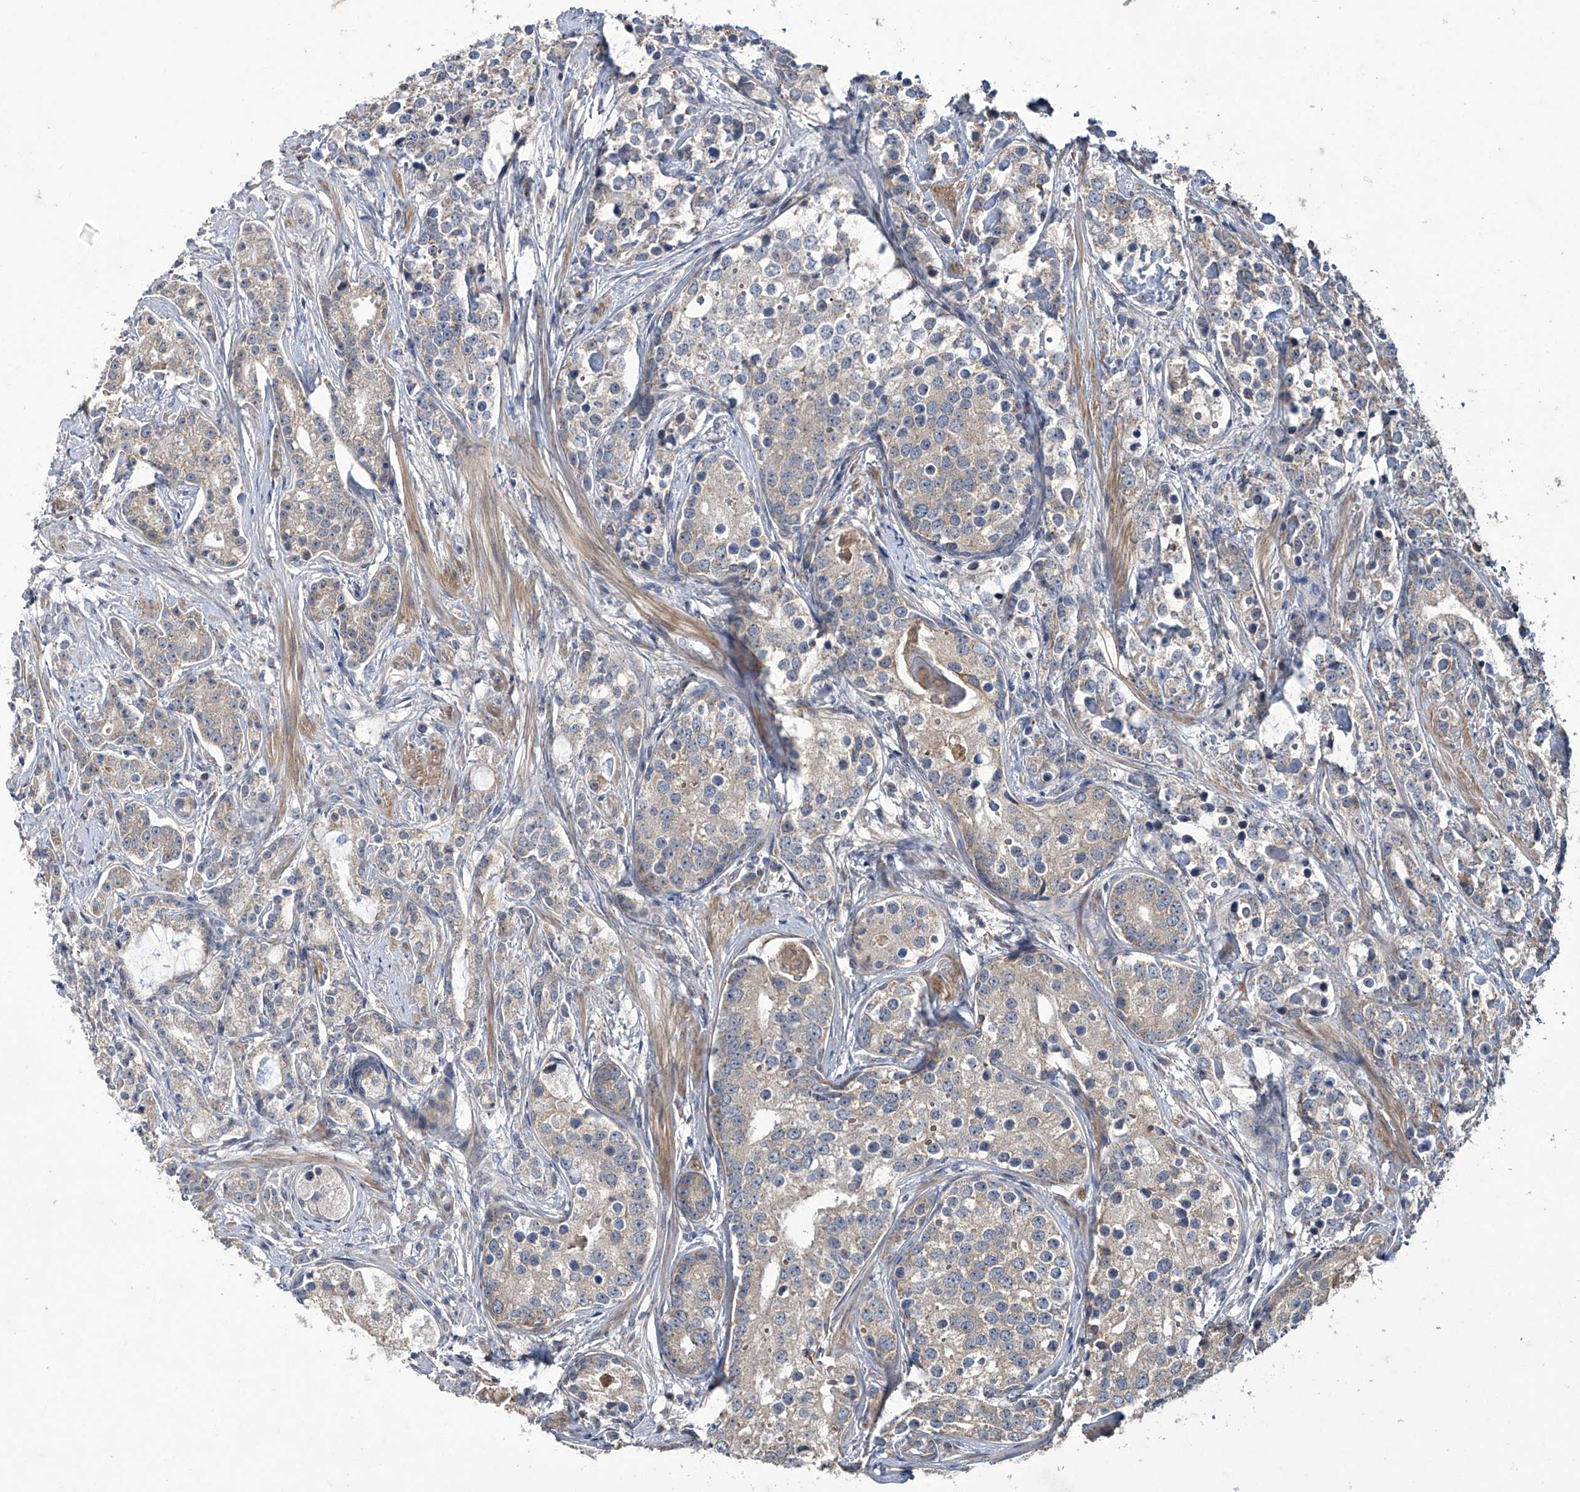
{"staining": {"intensity": "negative", "quantity": "none", "location": "none"}, "tissue": "prostate cancer", "cell_type": "Tumor cells", "image_type": "cancer", "snomed": [{"axis": "morphology", "description": "Adenocarcinoma, High grade"}, {"axis": "topography", "description": "Prostate"}], "caption": "High power microscopy photomicrograph of an IHC image of high-grade adenocarcinoma (prostate), revealing no significant positivity in tumor cells. (DAB IHC, high magnification).", "gene": "TRIM60", "patient": {"sex": "male", "age": 69}}